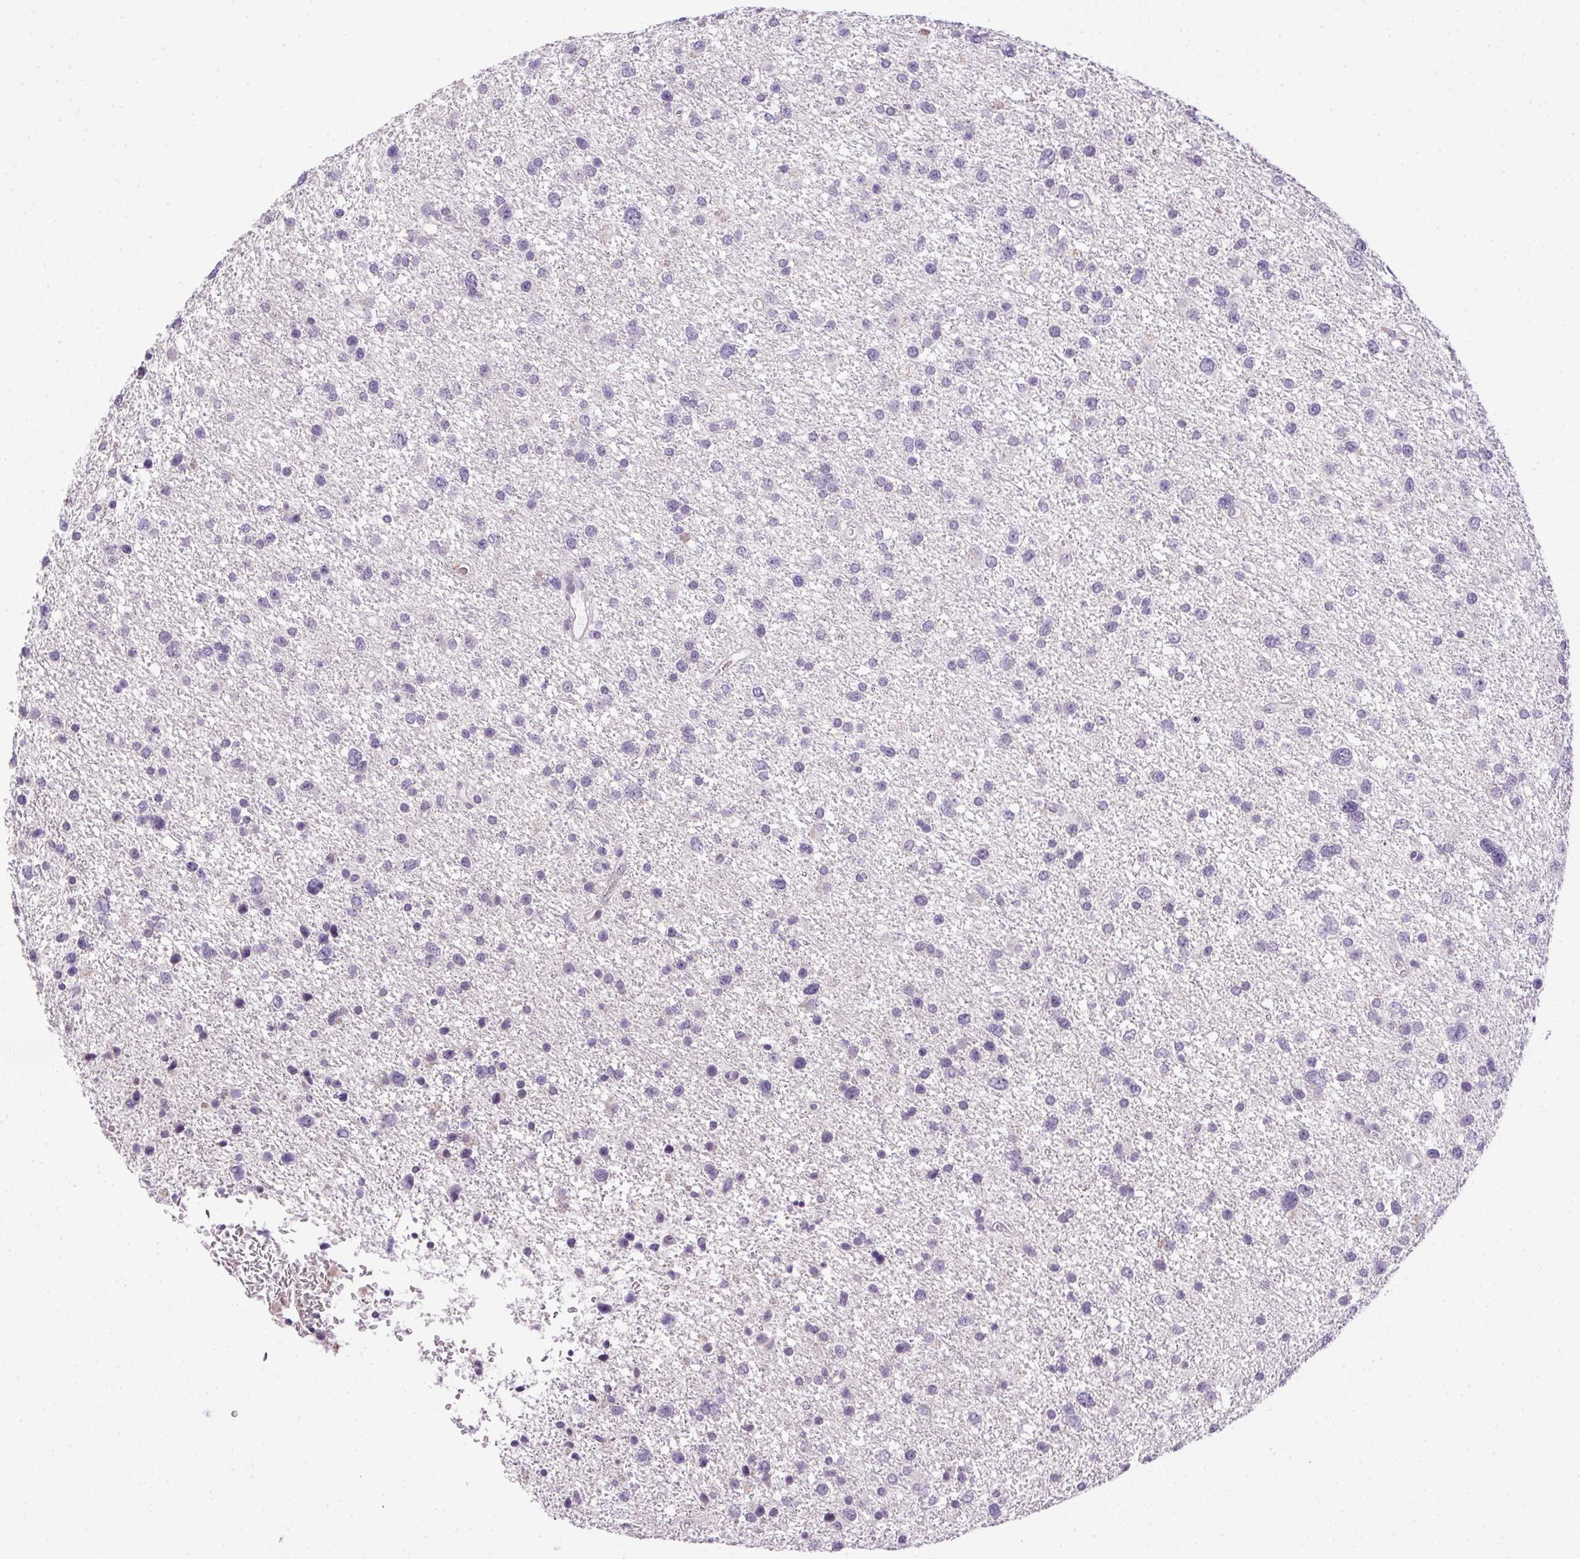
{"staining": {"intensity": "negative", "quantity": "none", "location": "none"}, "tissue": "glioma", "cell_type": "Tumor cells", "image_type": "cancer", "snomed": [{"axis": "morphology", "description": "Glioma, malignant, Low grade"}, {"axis": "topography", "description": "Brain"}], "caption": "Tumor cells are negative for protein expression in human malignant glioma (low-grade).", "gene": "GSDMC", "patient": {"sex": "female", "age": 55}}